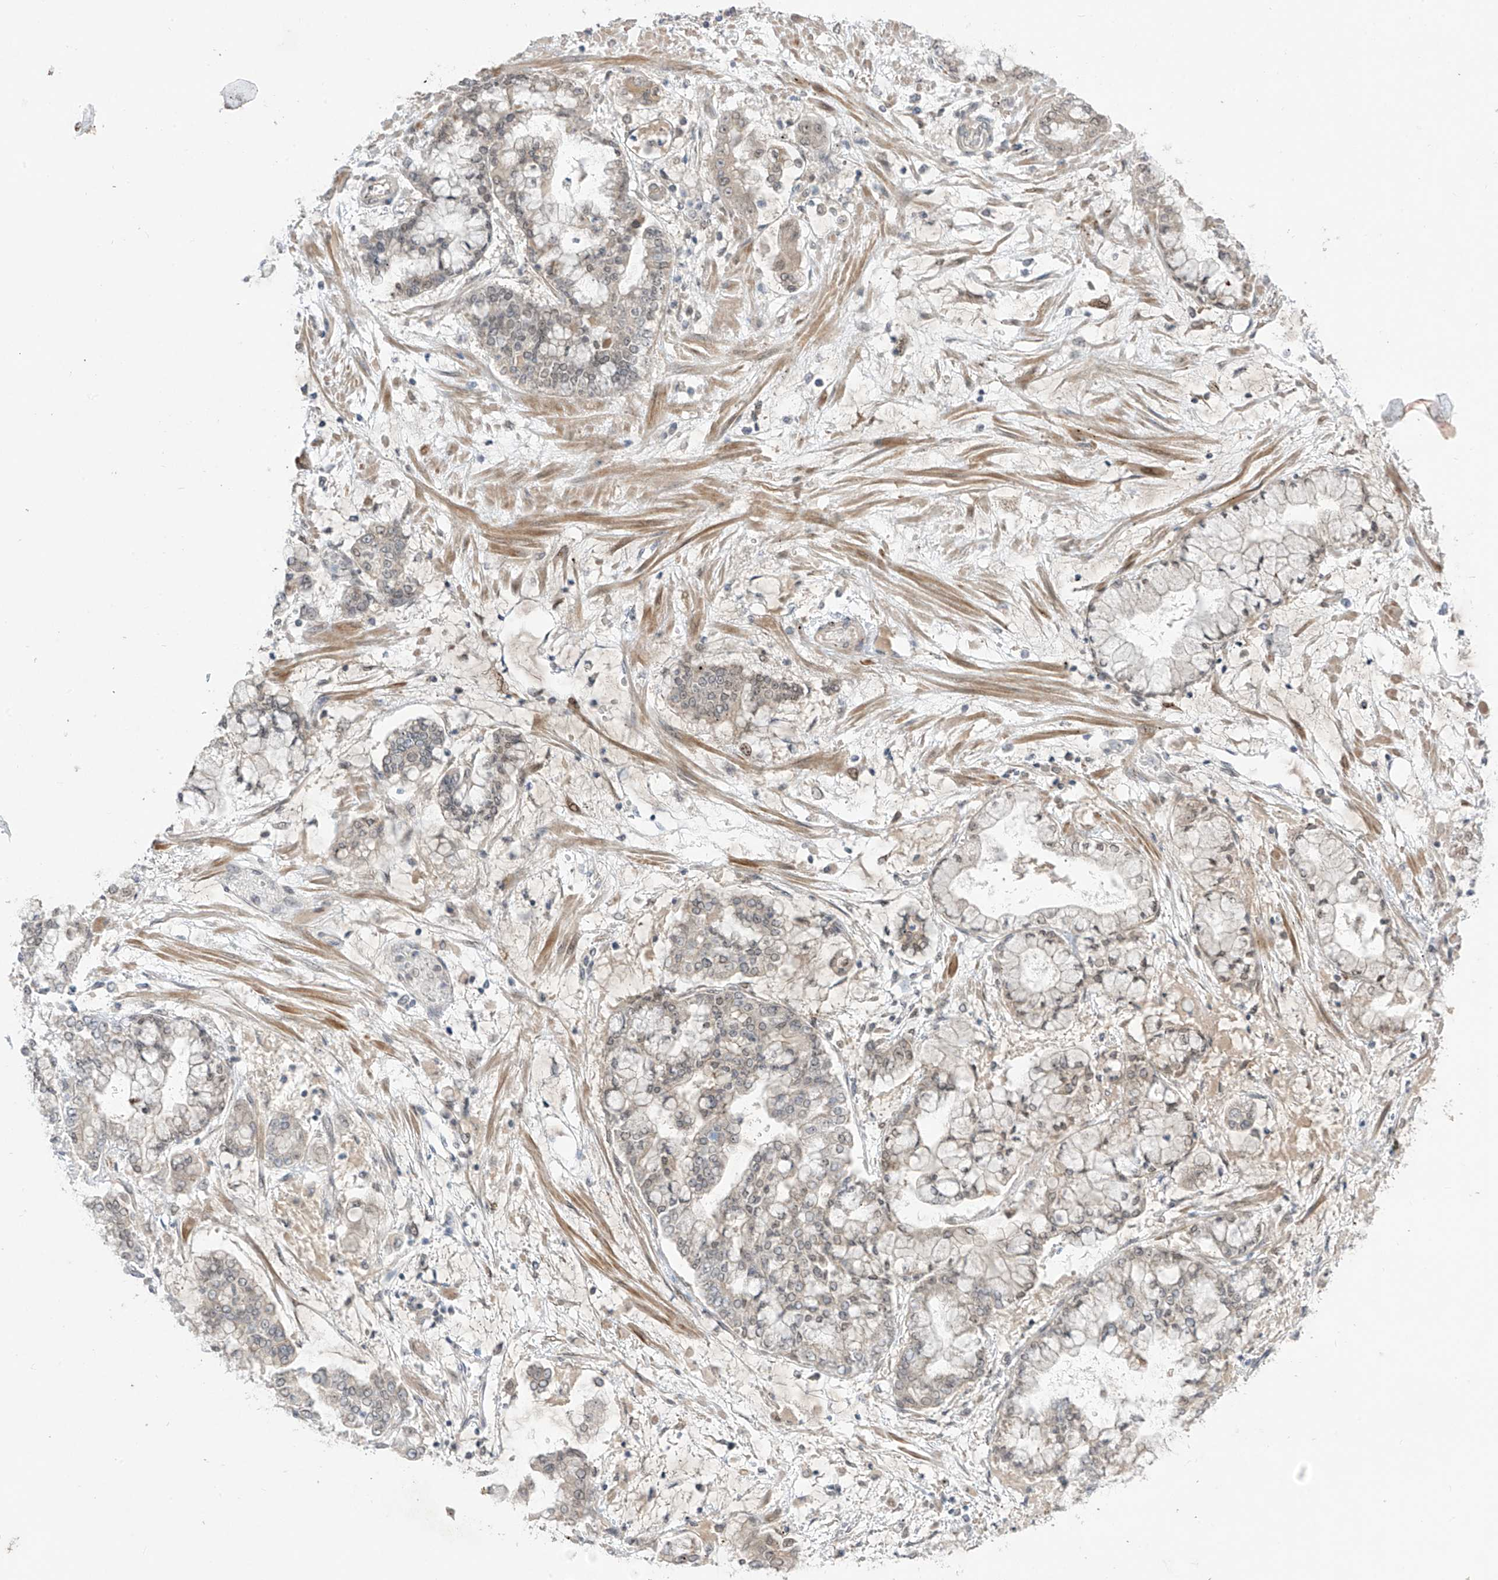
{"staining": {"intensity": "weak", "quantity": "<25%", "location": "nuclear"}, "tissue": "stomach cancer", "cell_type": "Tumor cells", "image_type": "cancer", "snomed": [{"axis": "morphology", "description": "Normal tissue, NOS"}, {"axis": "morphology", "description": "Adenocarcinoma, NOS"}, {"axis": "topography", "description": "Stomach, upper"}, {"axis": "topography", "description": "Stomach"}], "caption": "High magnification brightfield microscopy of adenocarcinoma (stomach) stained with DAB (3,3'-diaminobenzidine) (brown) and counterstained with hematoxylin (blue): tumor cells show no significant expression.", "gene": "OGT", "patient": {"sex": "male", "age": 76}}